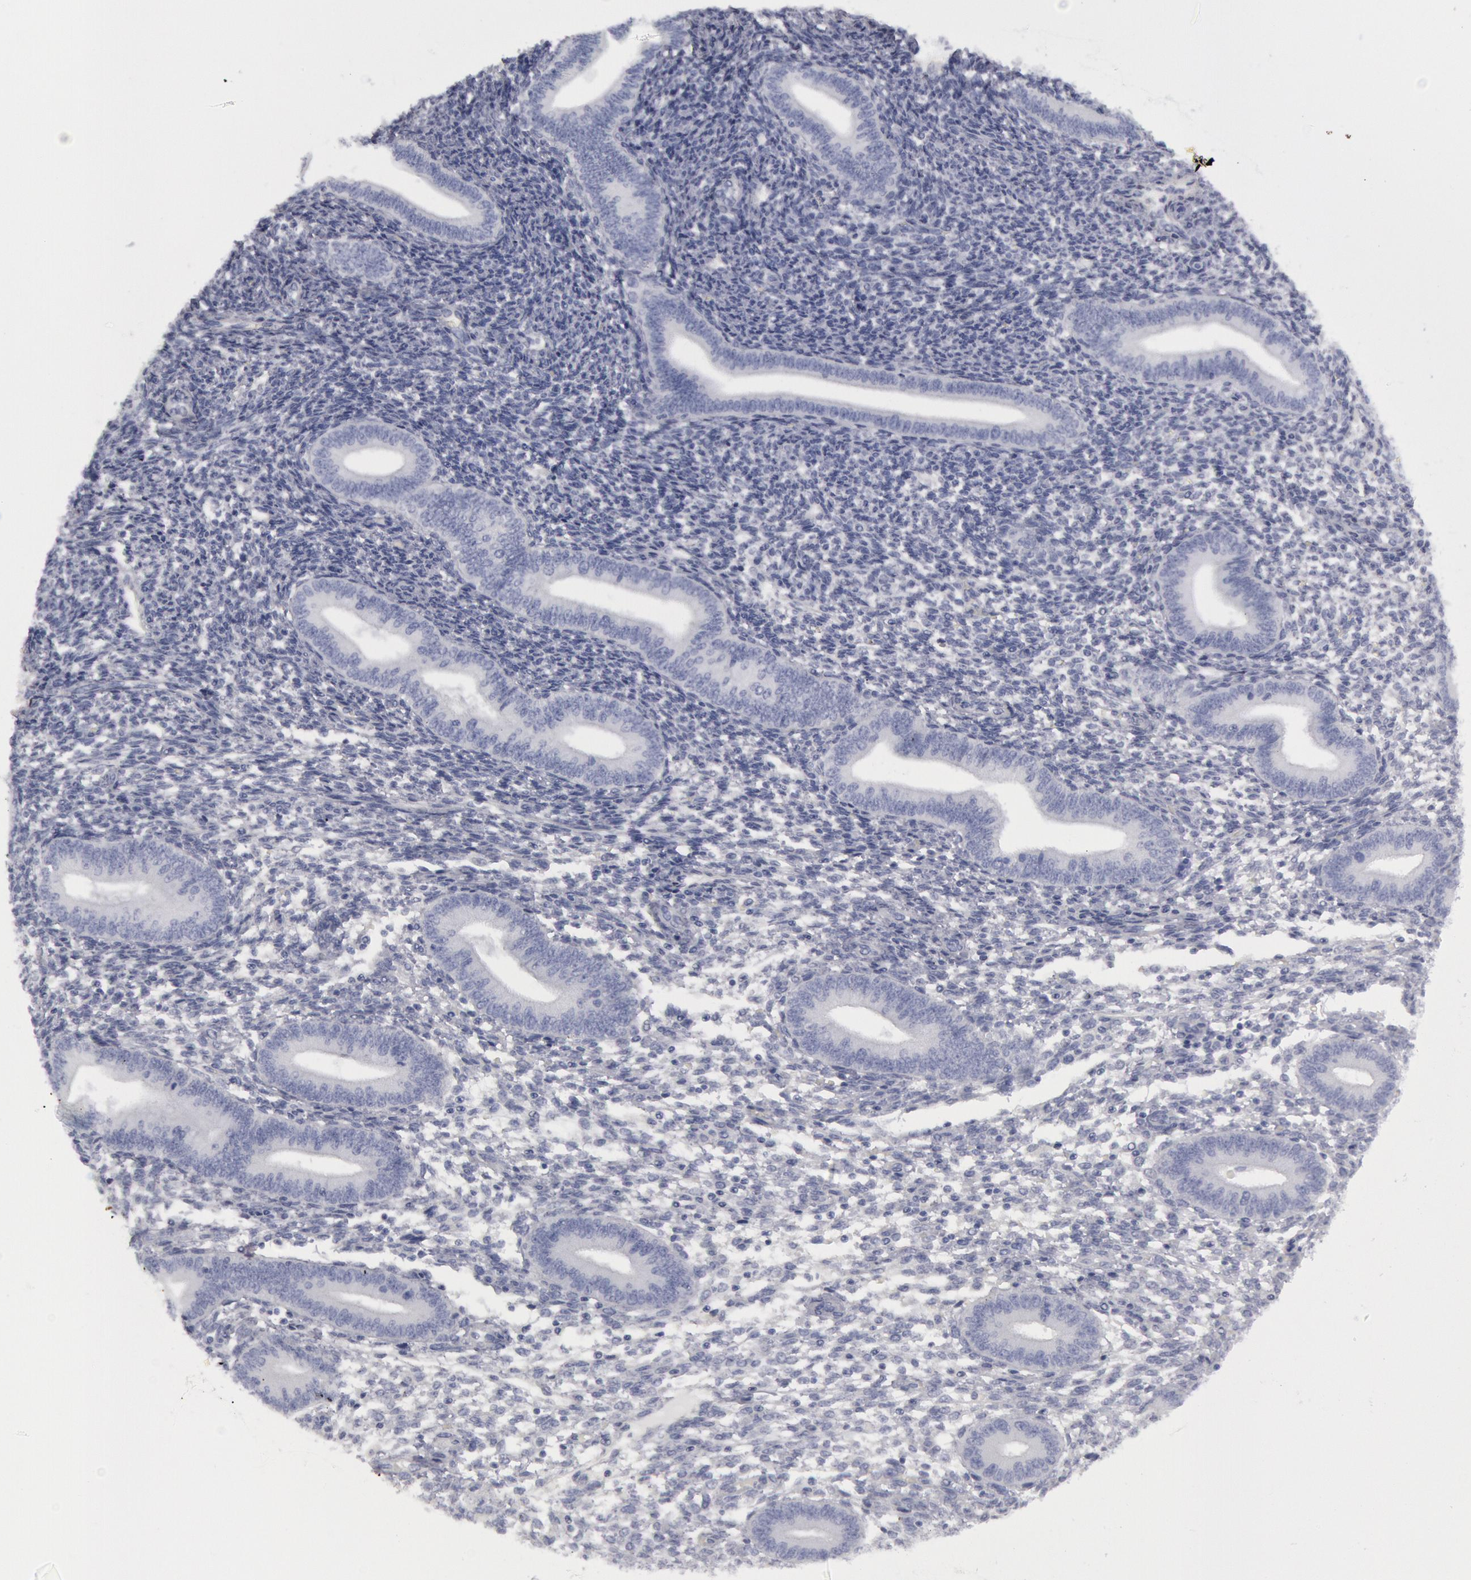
{"staining": {"intensity": "negative", "quantity": "none", "location": "none"}, "tissue": "endometrium", "cell_type": "Cells in endometrial stroma", "image_type": "normal", "snomed": [{"axis": "morphology", "description": "Normal tissue, NOS"}, {"axis": "topography", "description": "Endometrium"}], "caption": "IHC of normal endometrium displays no positivity in cells in endometrial stroma.", "gene": "FHL1", "patient": {"sex": "female", "age": 35}}